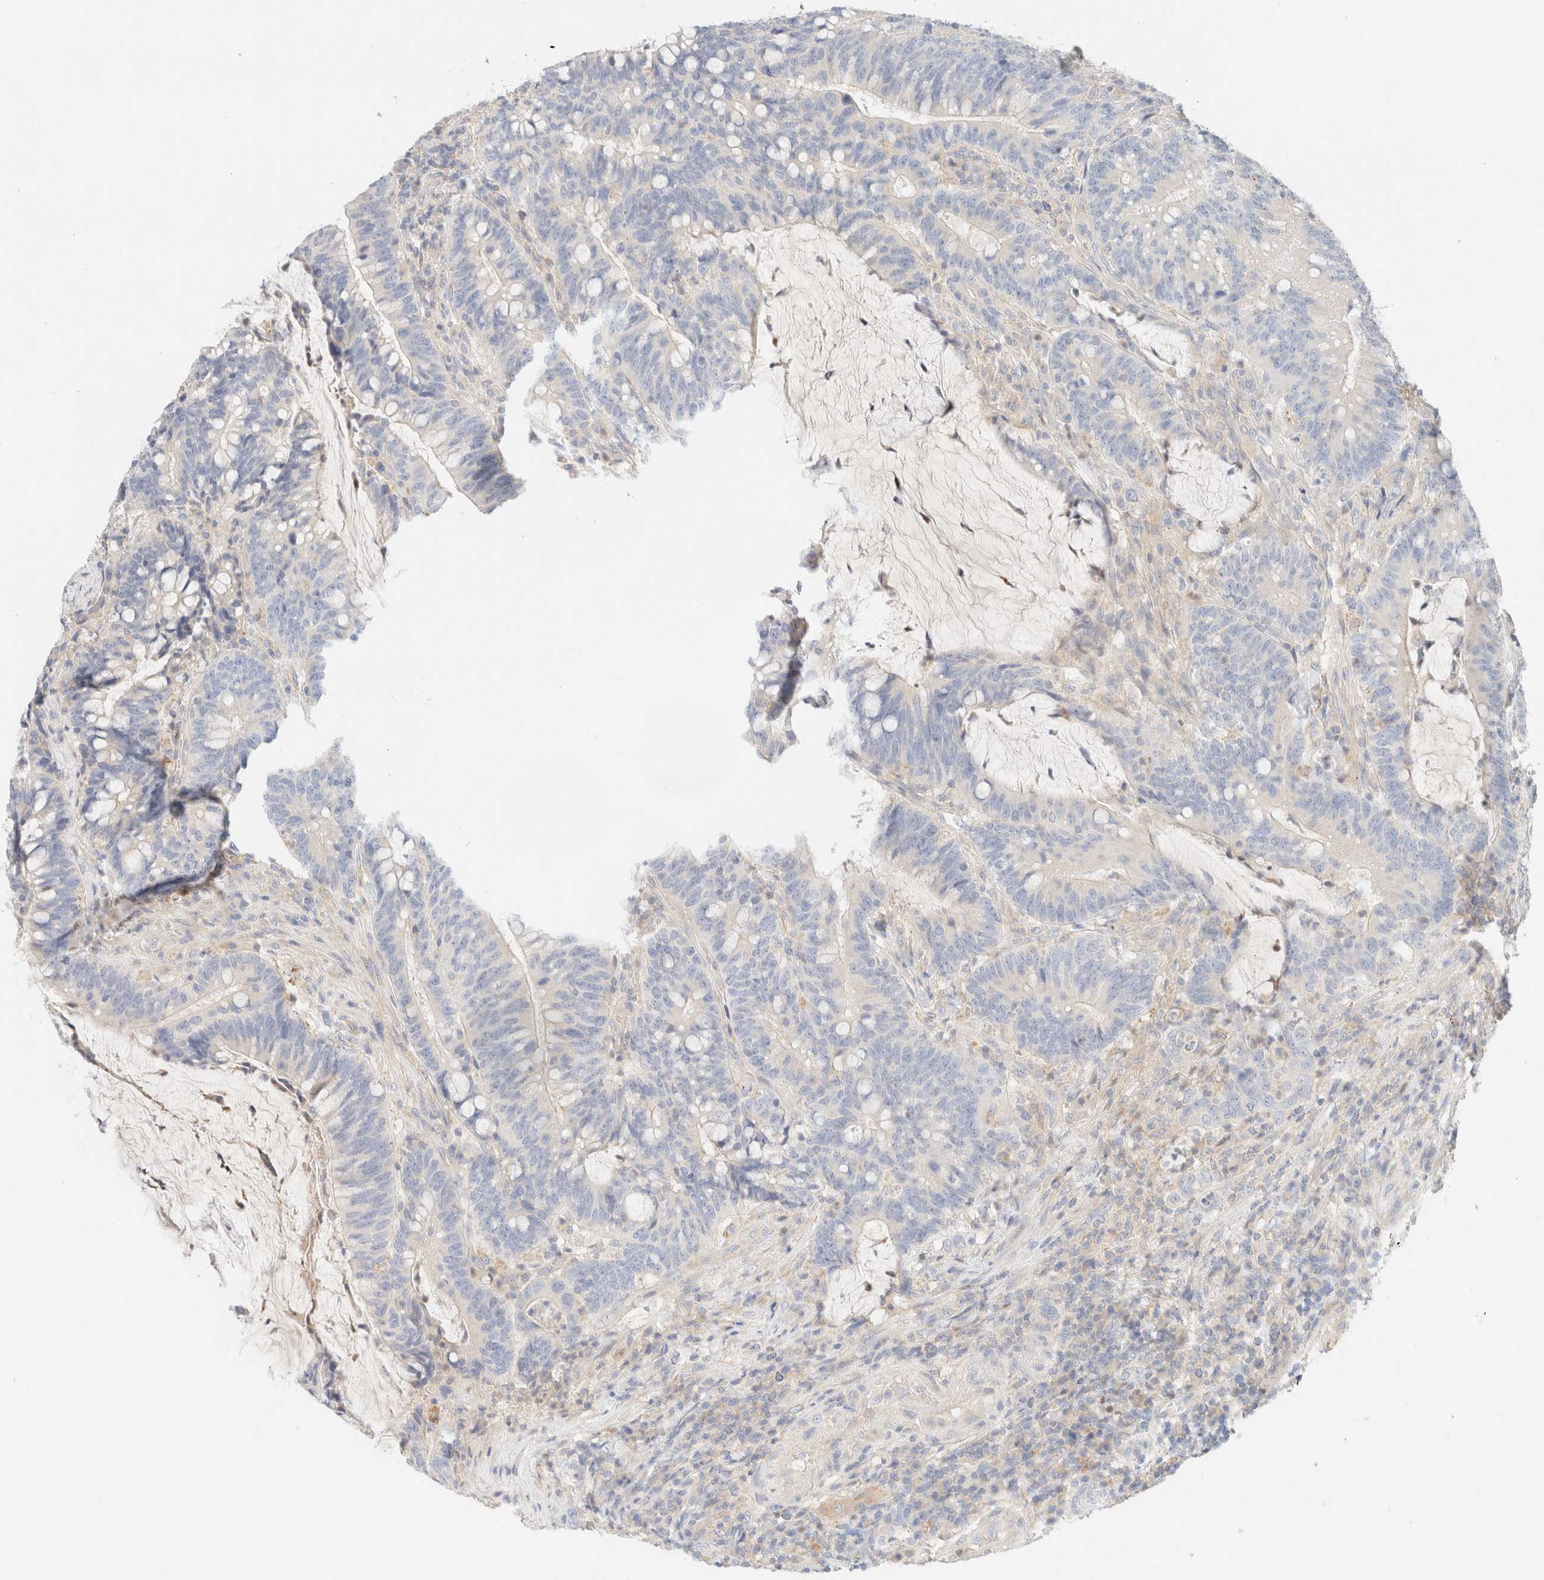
{"staining": {"intensity": "negative", "quantity": "none", "location": "none"}, "tissue": "colorectal cancer", "cell_type": "Tumor cells", "image_type": "cancer", "snomed": [{"axis": "morphology", "description": "Adenocarcinoma, NOS"}, {"axis": "topography", "description": "Colon"}], "caption": "DAB (3,3'-diaminobenzidine) immunohistochemical staining of human adenocarcinoma (colorectal) shows no significant expression in tumor cells.", "gene": "SARM1", "patient": {"sex": "female", "age": 66}}